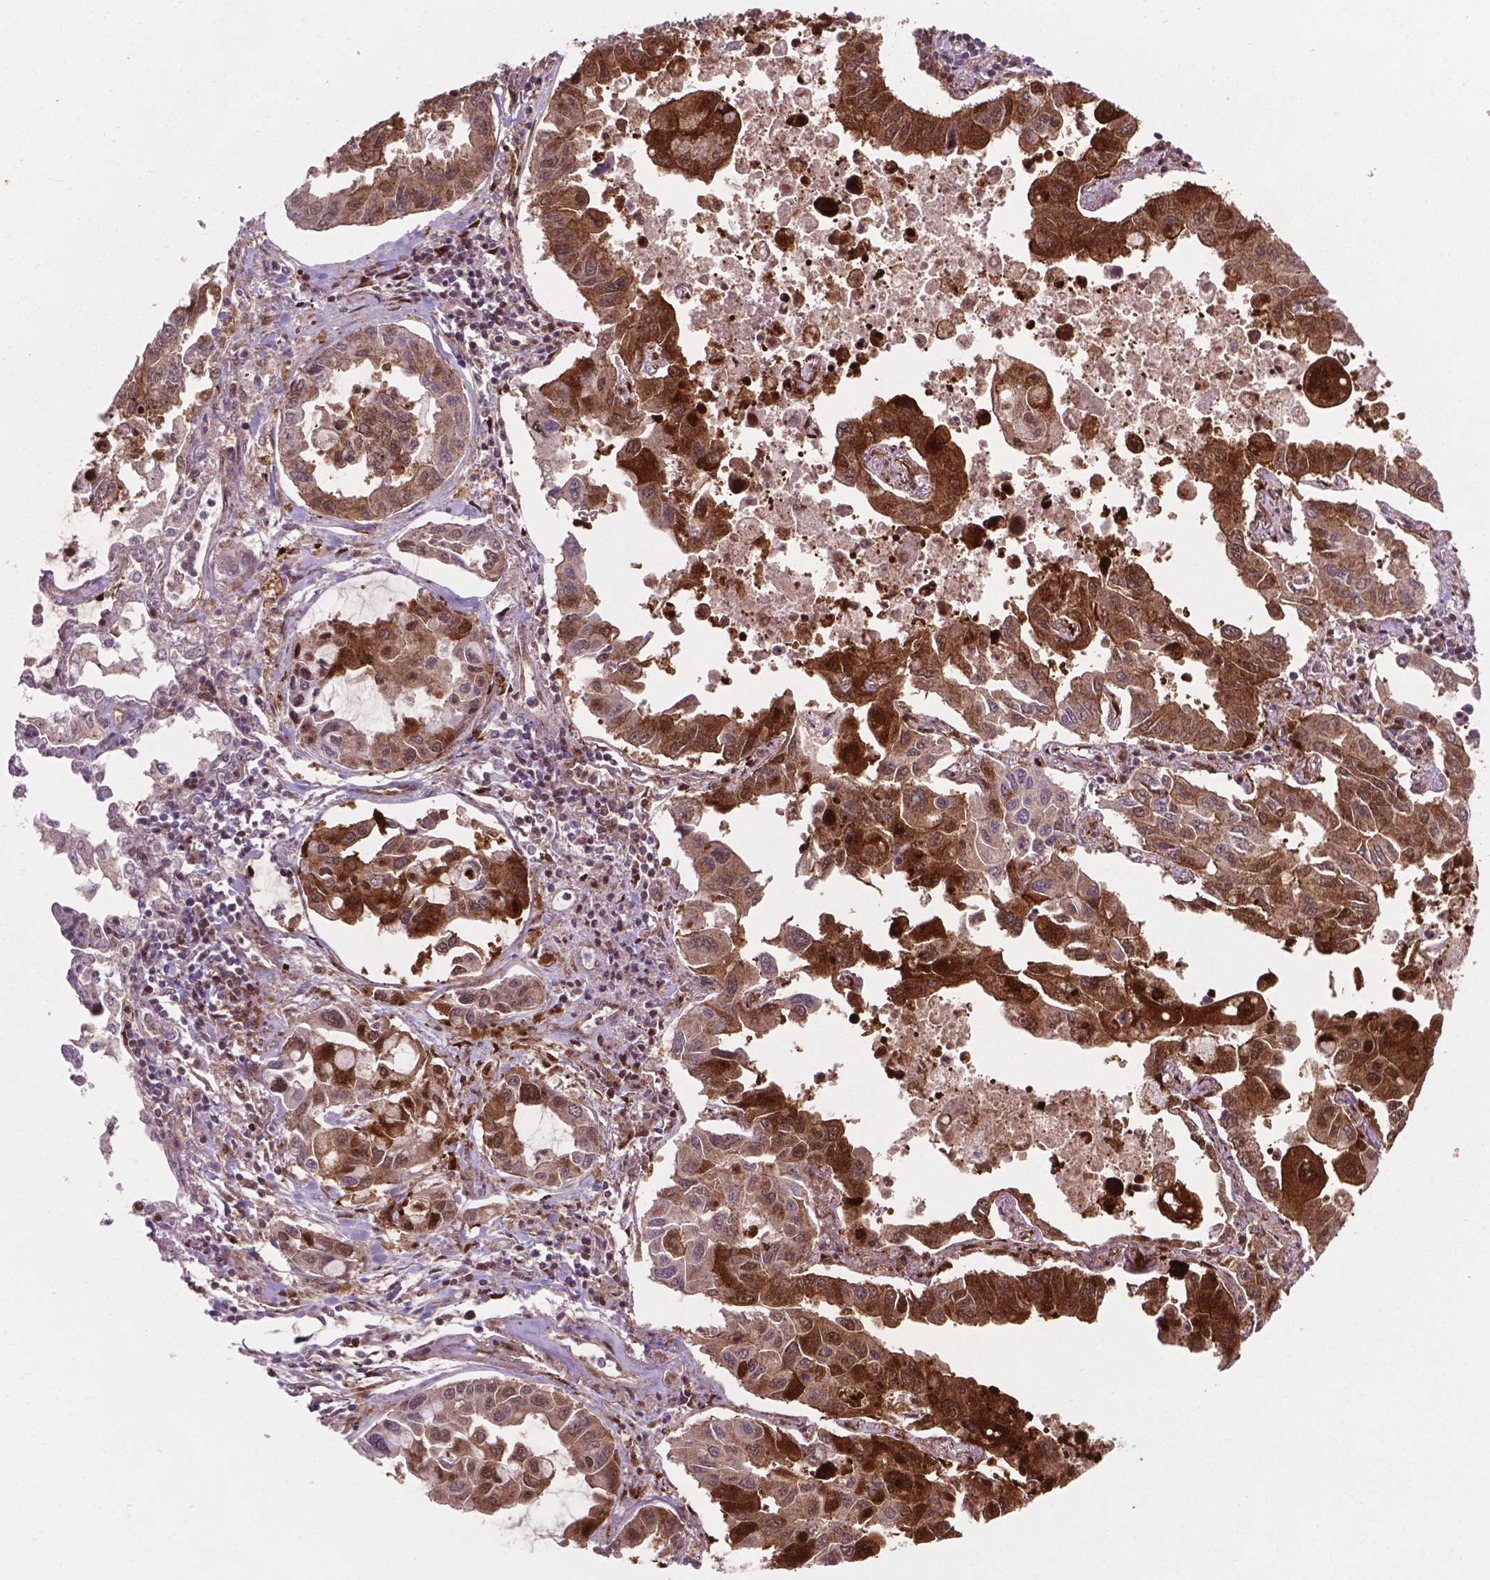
{"staining": {"intensity": "strong", "quantity": "25%-75%", "location": "cytoplasmic/membranous"}, "tissue": "lung cancer", "cell_type": "Tumor cells", "image_type": "cancer", "snomed": [{"axis": "morphology", "description": "Adenocarcinoma, NOS"}, {"axis": "topography", "description": "Lung"}], "caption": "Lung cancer (adenocarcinoma) tissue exhibits strong cytoplasmic/membranous positivity in about 25%-75% of tumor cells, visualized by immunohistochemistry.", "gene": "LDHA", "patient": {"sex": "male", "age": 64}}